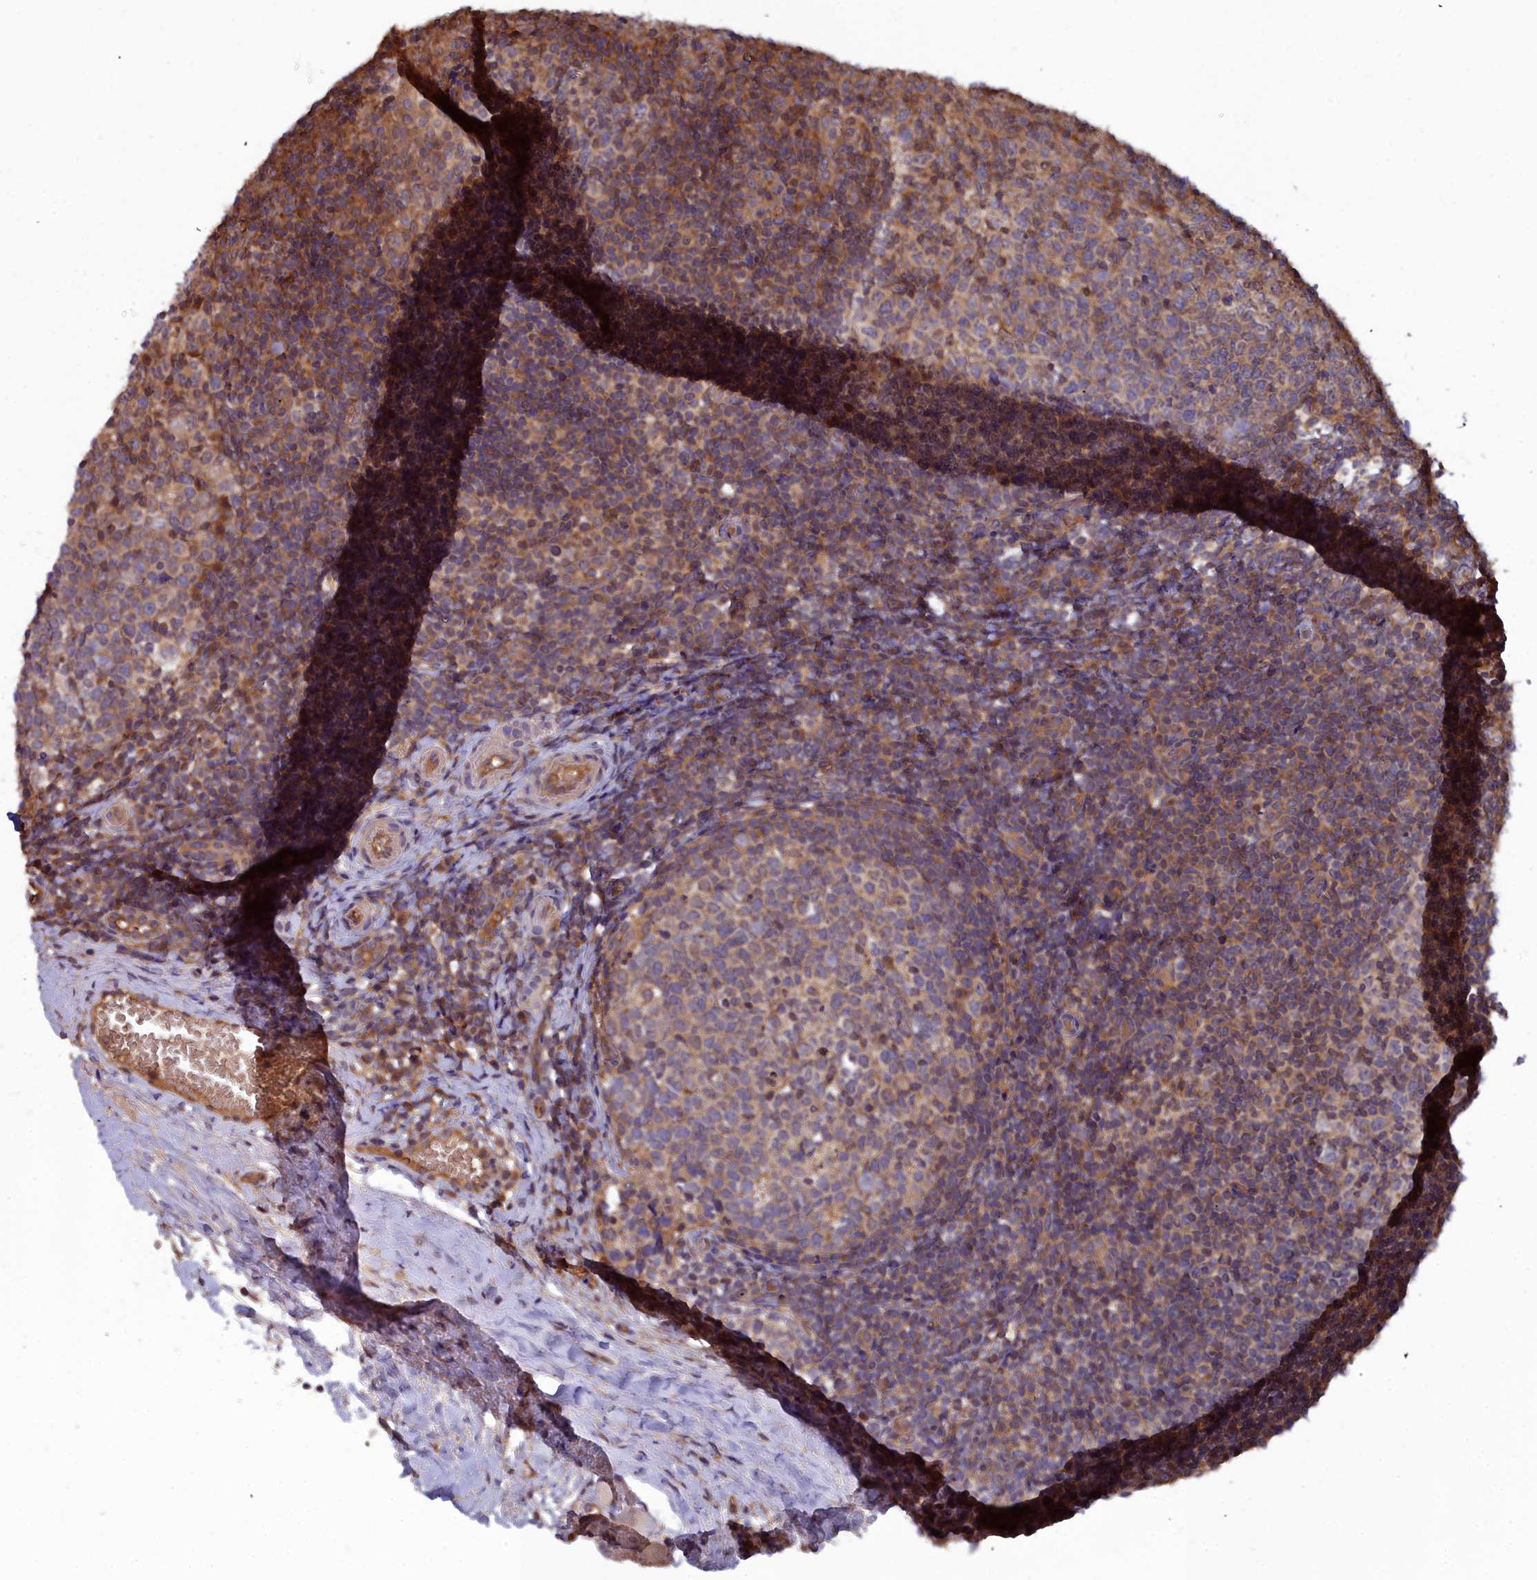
{"staining": {"intensity": "weak", "quantity": ">75%", "location": "cytoplasmic/membranous"}, "tissue": "tonsil", "cell_type": "Germinal center cells", "image_type": "normal", "snomed": [{"axis": "morphology", "description": "Normal tissue, NOS"}, {"axis": "topography", "description": "Tonsil"}], "caption": "Immunohistochemical staining of unremarkable tonsil reveals weak cytoplasmic/membranous protein expression in approximately >75% of germinal center cells. (IHC, brightfield microscopy, high magnification).", "gene": "GFRA2", "patient": {"sex": "female", "age": 19}}